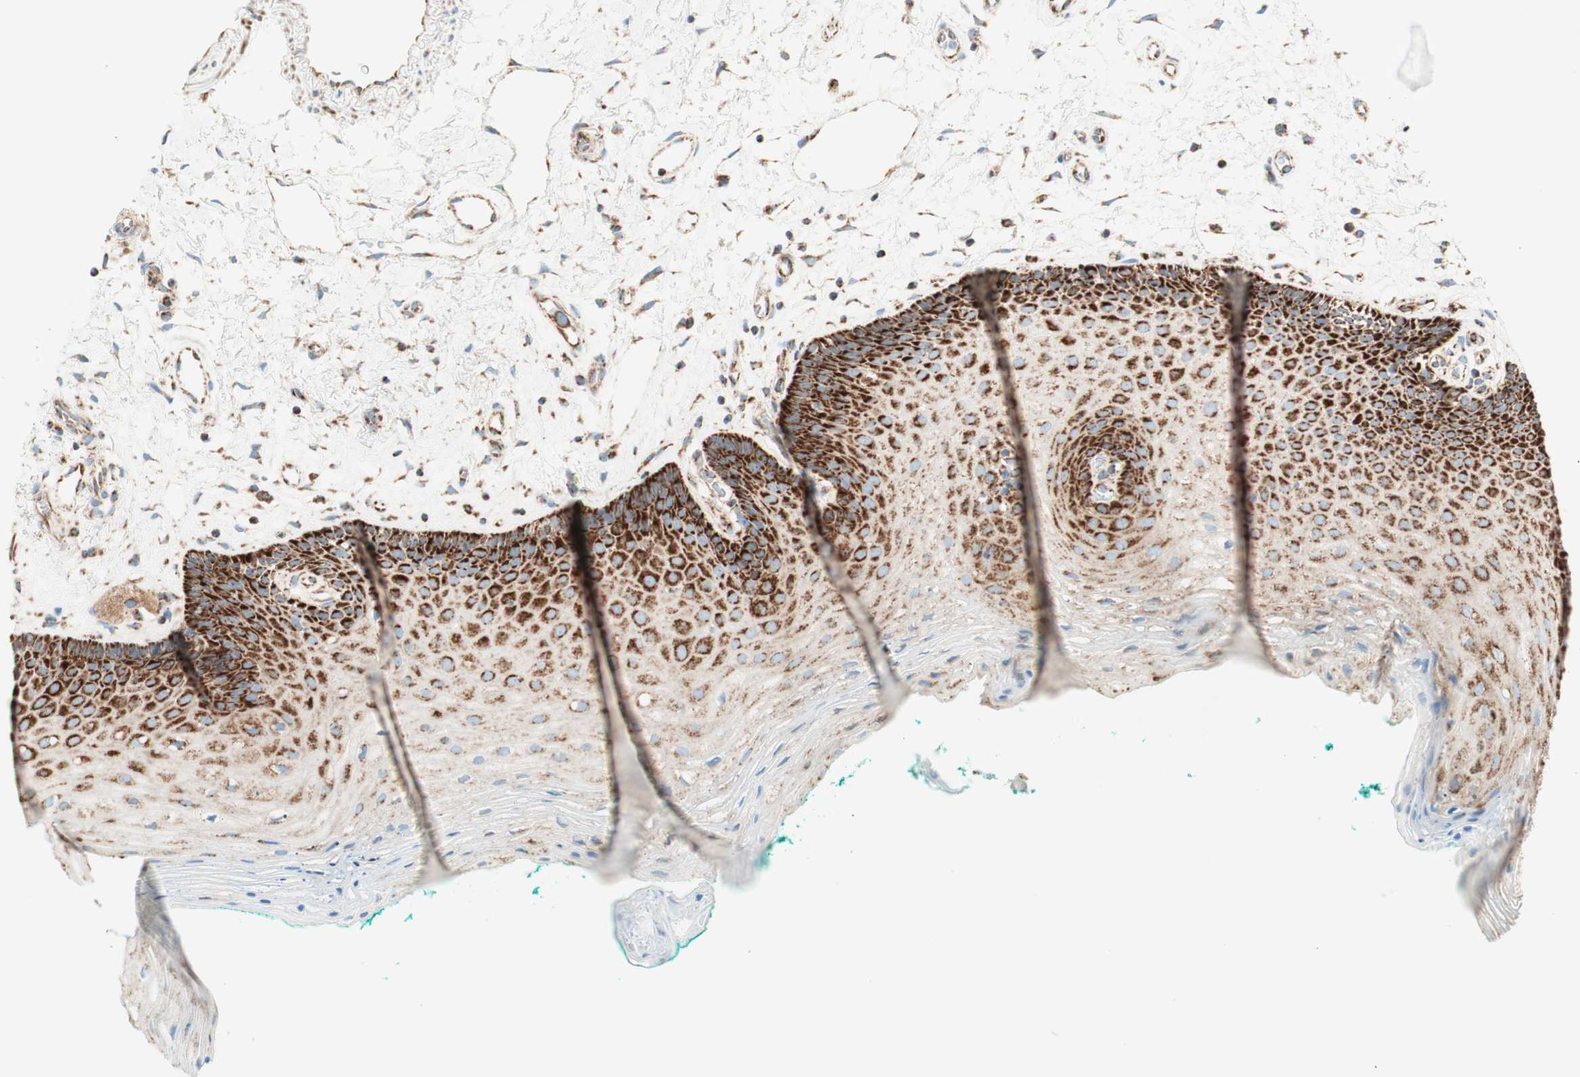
{"staining": {"intensity": "strong", "quantity": ">75%", "location": "cytoplasmic/membranous"}, "tissue": "oral mucosa", "cell_type": "Squamous epithelial cells", "image_type": "normal", "snomed": [{"axis": "morphology", "description": "Normal tissue, NOS"}, {"axis": "topography", "description": "Skeletal muscle"}, {"axis": "topography", "description": "Oral tissue"}, {"axis": "topography", "description": "Peripheral nerve tissue"}], "caption": "Immunohistochemical staining of normal human oral mucosa shows high levels of strong cytoplasmic/membranous staining in about >75% of squamous epithelial cells.", "gene": "TOMM20", "patient": {"sex": "female", "age": 84}}